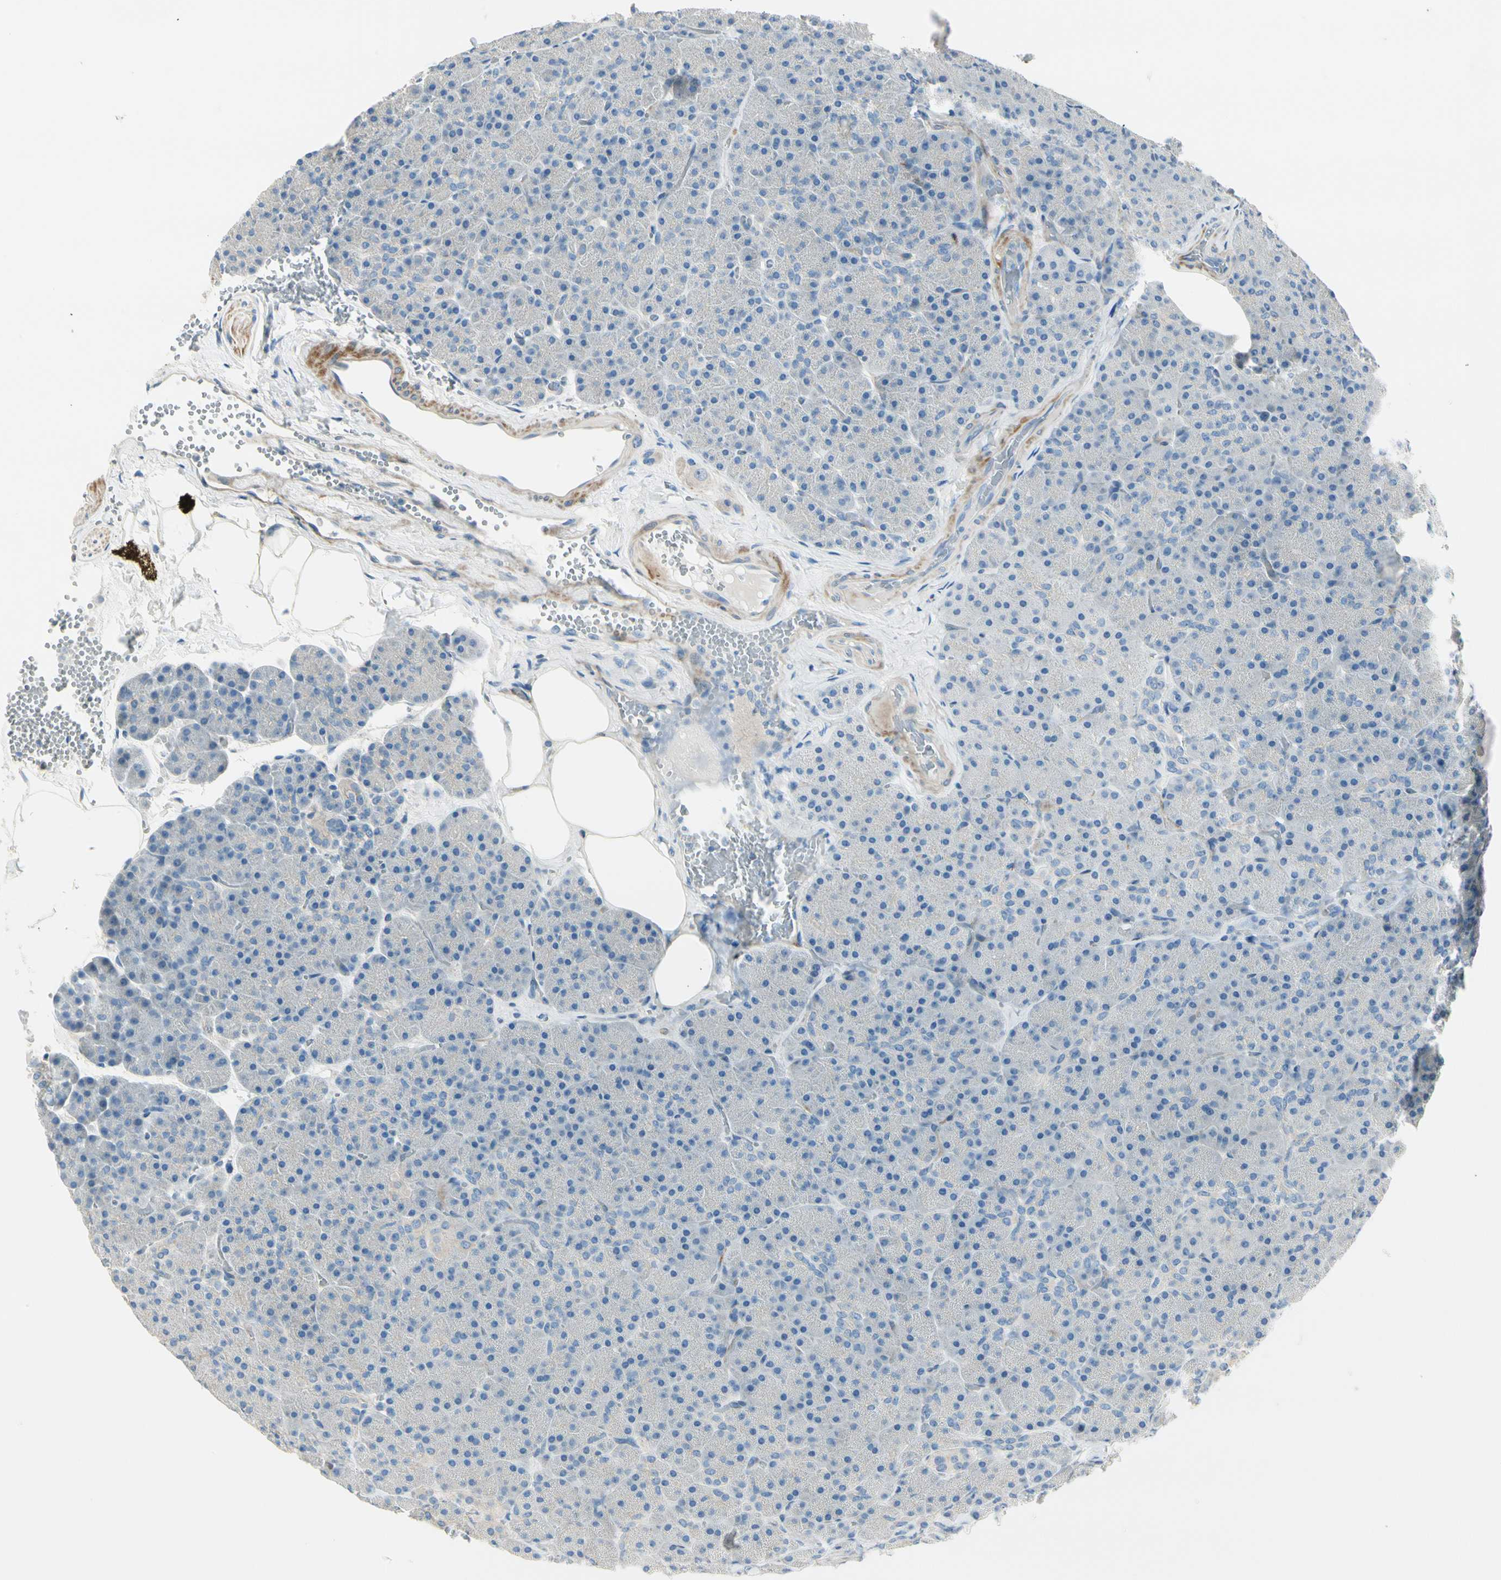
{"staining": {"intensity": "negative", "quantity": "none", "location": "none"}, "tissue": "pancreas", "cell_type": "Exocrine glandular cells", "image_type": "normal", "snomed": [{"axis": "morphology", "description": "Normal tissue, NOS"}, {"axis": "topography", "description": "Pancreas"}], "caption": "Exocrine glandular cells show no significant protein staining in benign pancreas. The staining was performed using DAB (3,3'-diaminobenzidine) to visualize the protein expression in brown, while the nuclei were stained in blue with hematoxylin (Magnification: 20x).", "gene": "ADGRA3", "patient": {"sex": "female", "age": 35}}